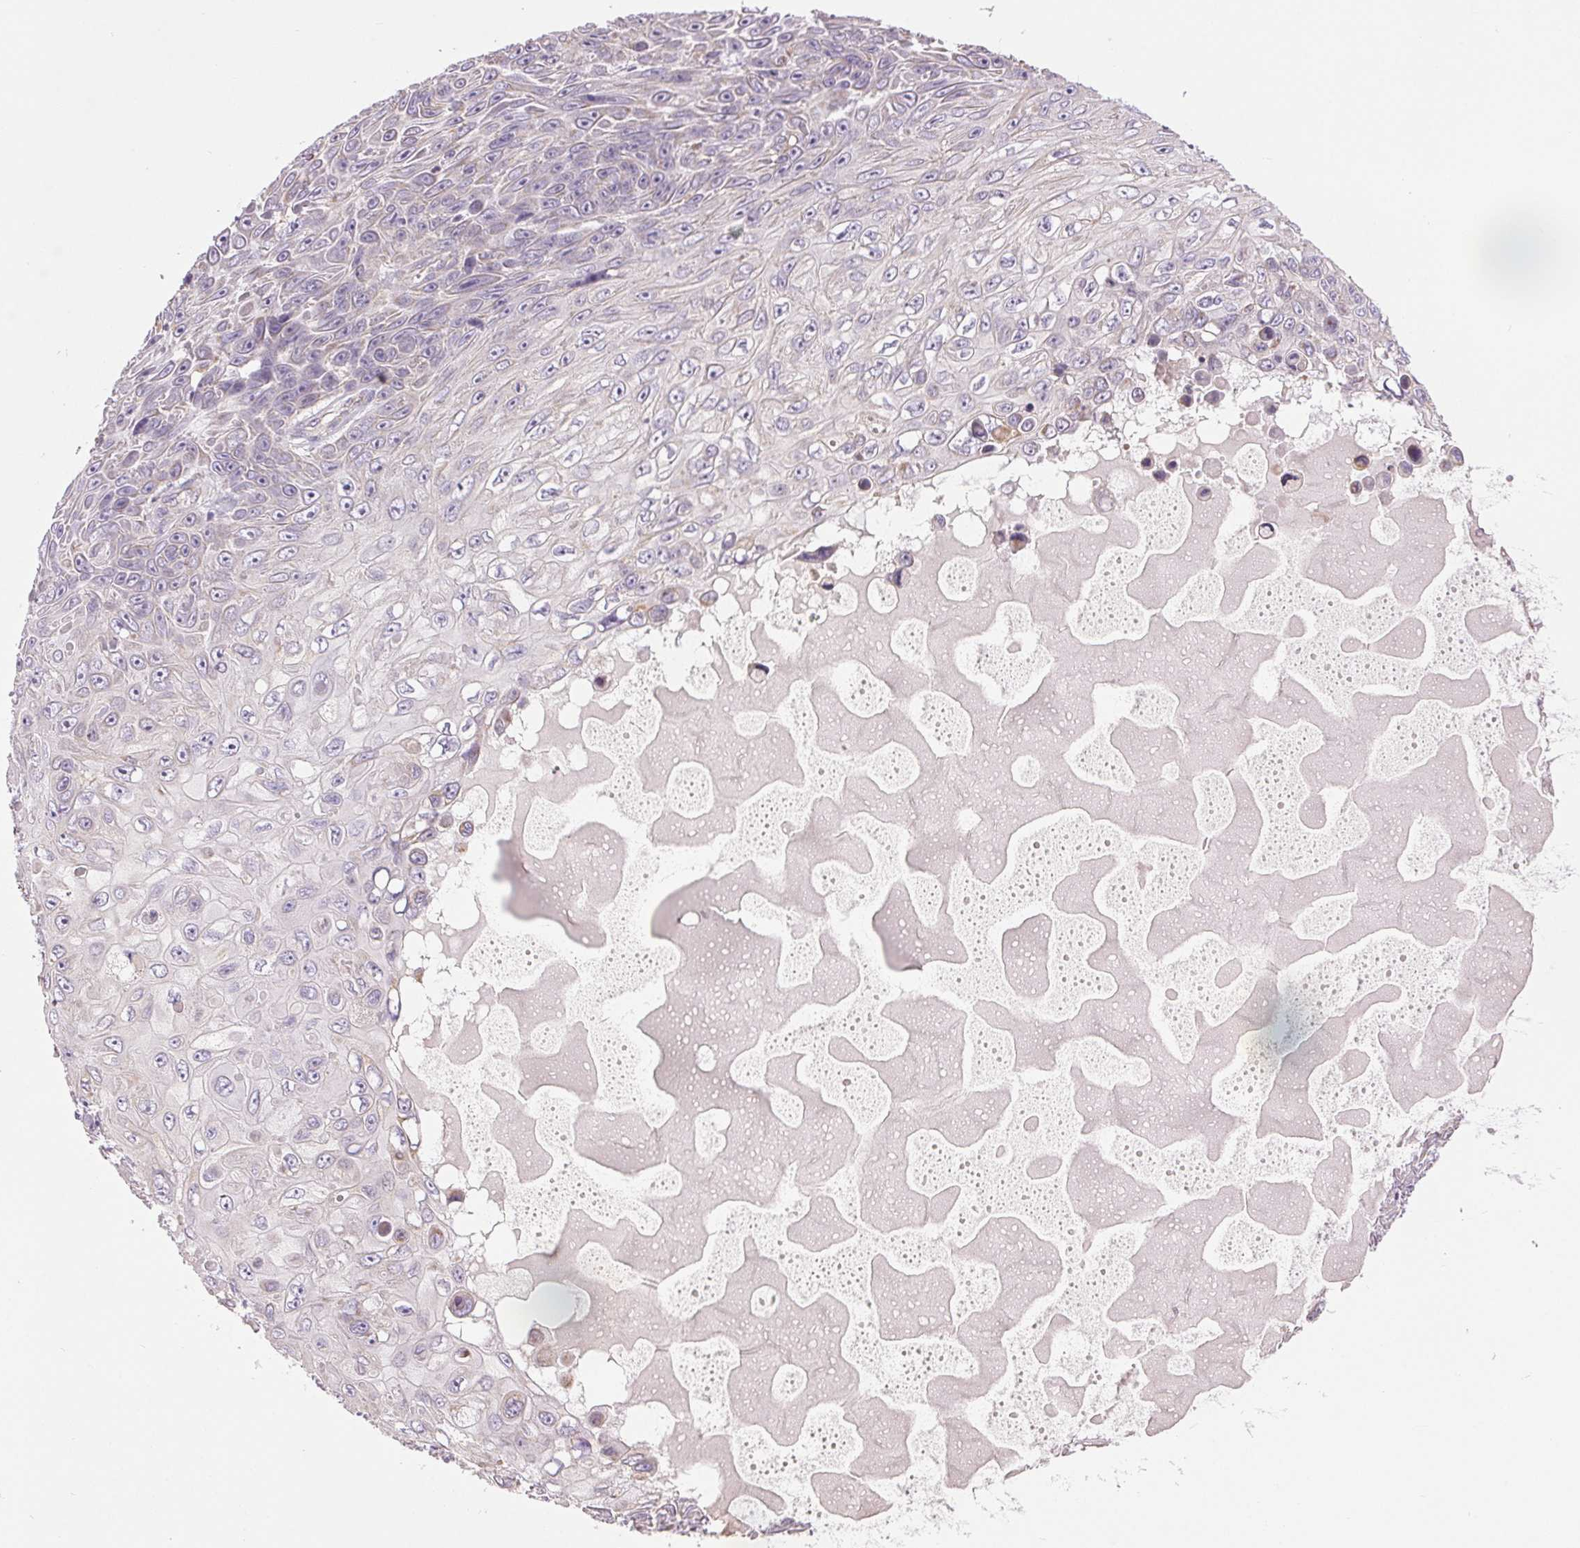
{"staining": {"intensity": "negative", "quantity": "none", "location": "none"}, "tissue": "skin cancer", "cell_type": "Tumor cells", "image_type": "cancer", "snomed": [{"axis": "morphology", "description": "Squamous cell carcinoma, NOS"}, {"axis": "topography", "description": "Skin"}], "caption": "There is no significant expression in tumor cells of skin cancer.", "gene": "DGUOK", "patient": {"sex": "male", "age": 82}}